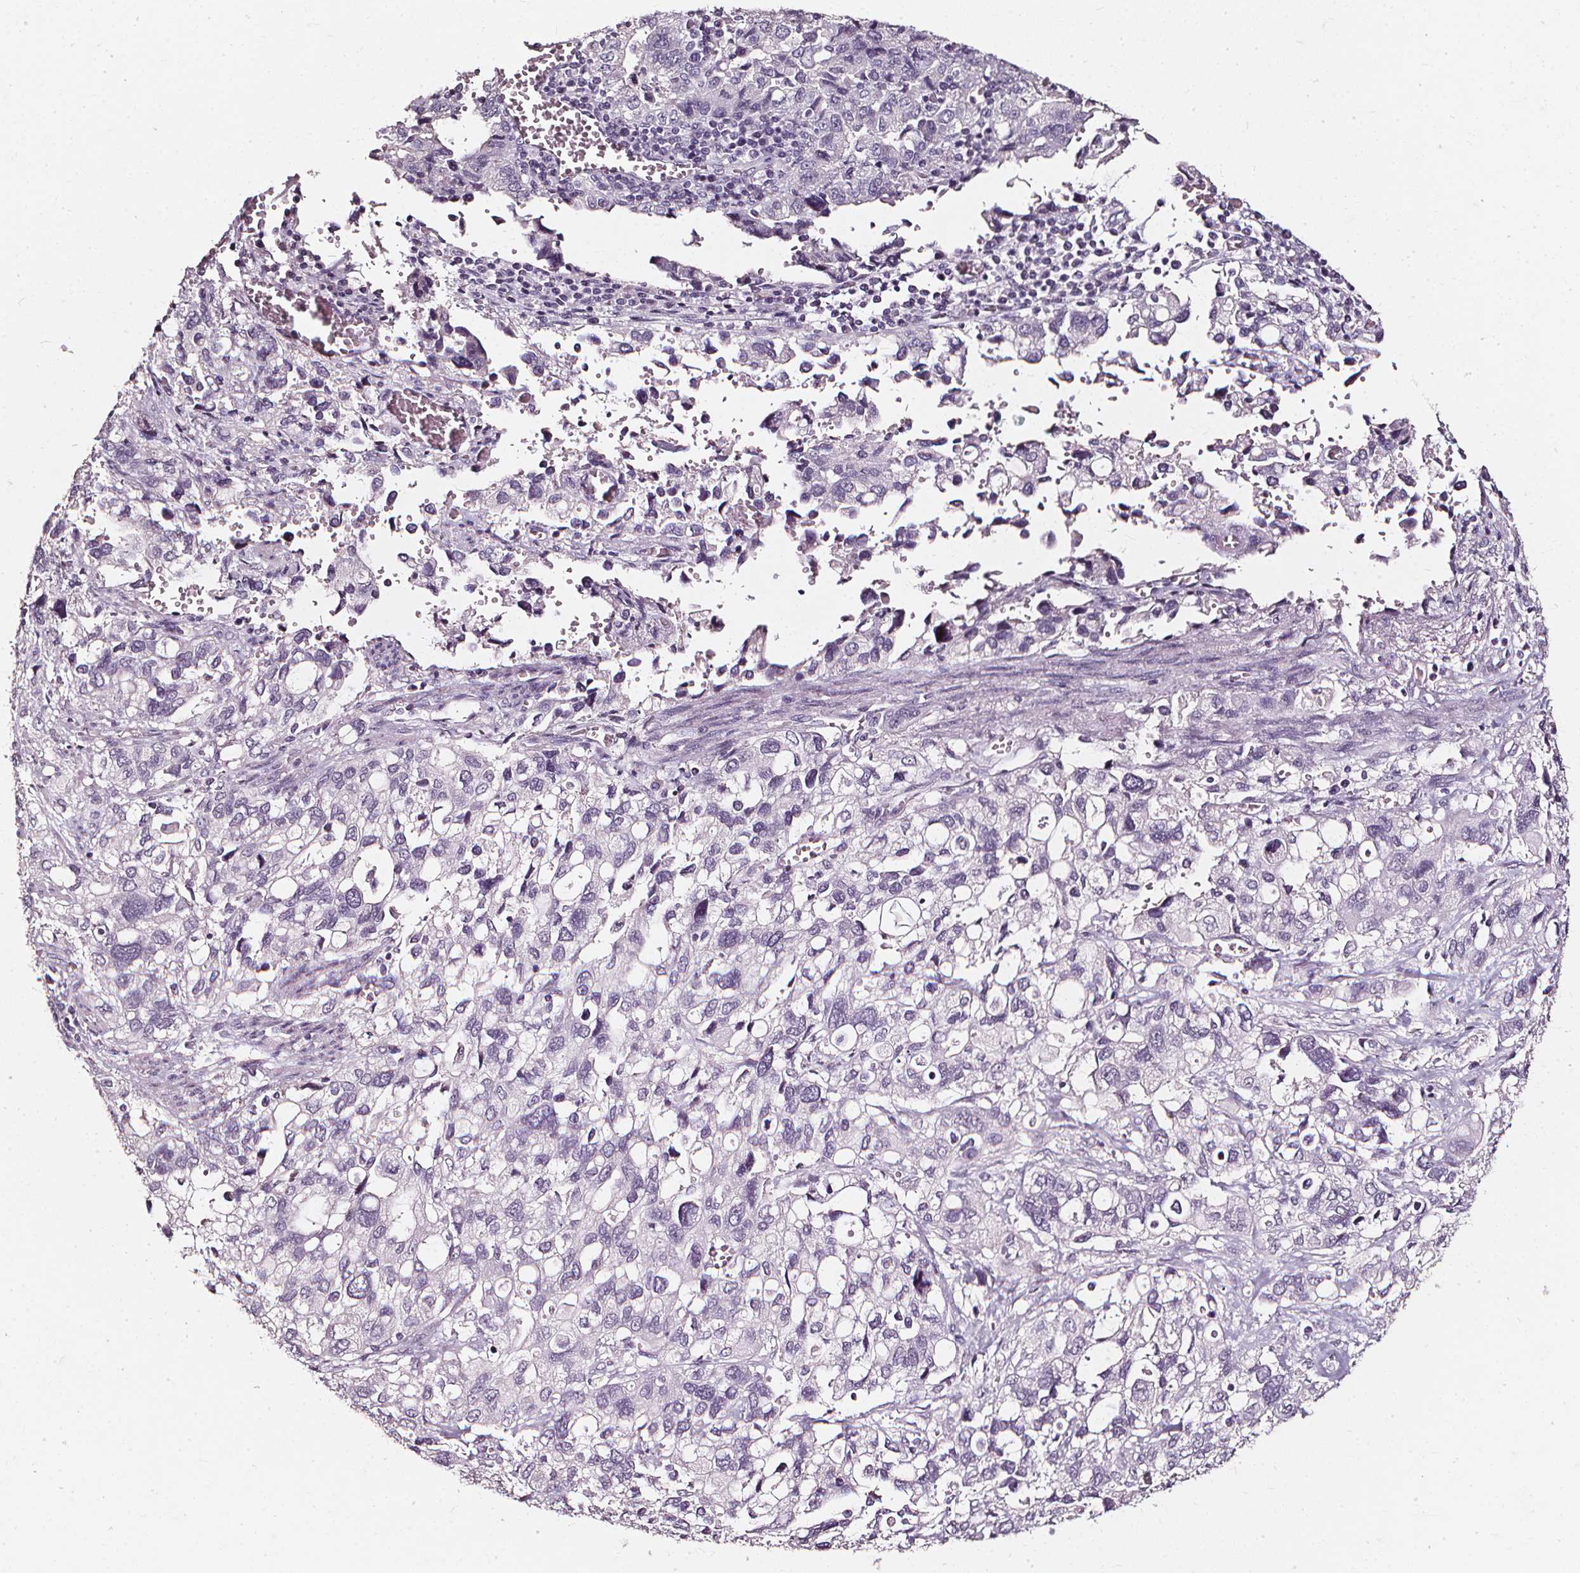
{"staining": {"intensity": "negative", "quantity": "none", "location": "none"}, "tissue": "stomach cancer", "cell_type": "Tumor cells", "image_type": "cancer", "snomed": [{"axis": "morphology", "description": "Adenocarcinoma, NOS"}, {"axis": "topography", "description": "Stomach, upper"}], "caption": "Tumor cells show no significant positivity in stomach cancer (adenocarcinoma). (IHC, brightfield microscopy, high magnification).", "gene": "DEFA5", "patient": {"sex": "female", "age": 81}}